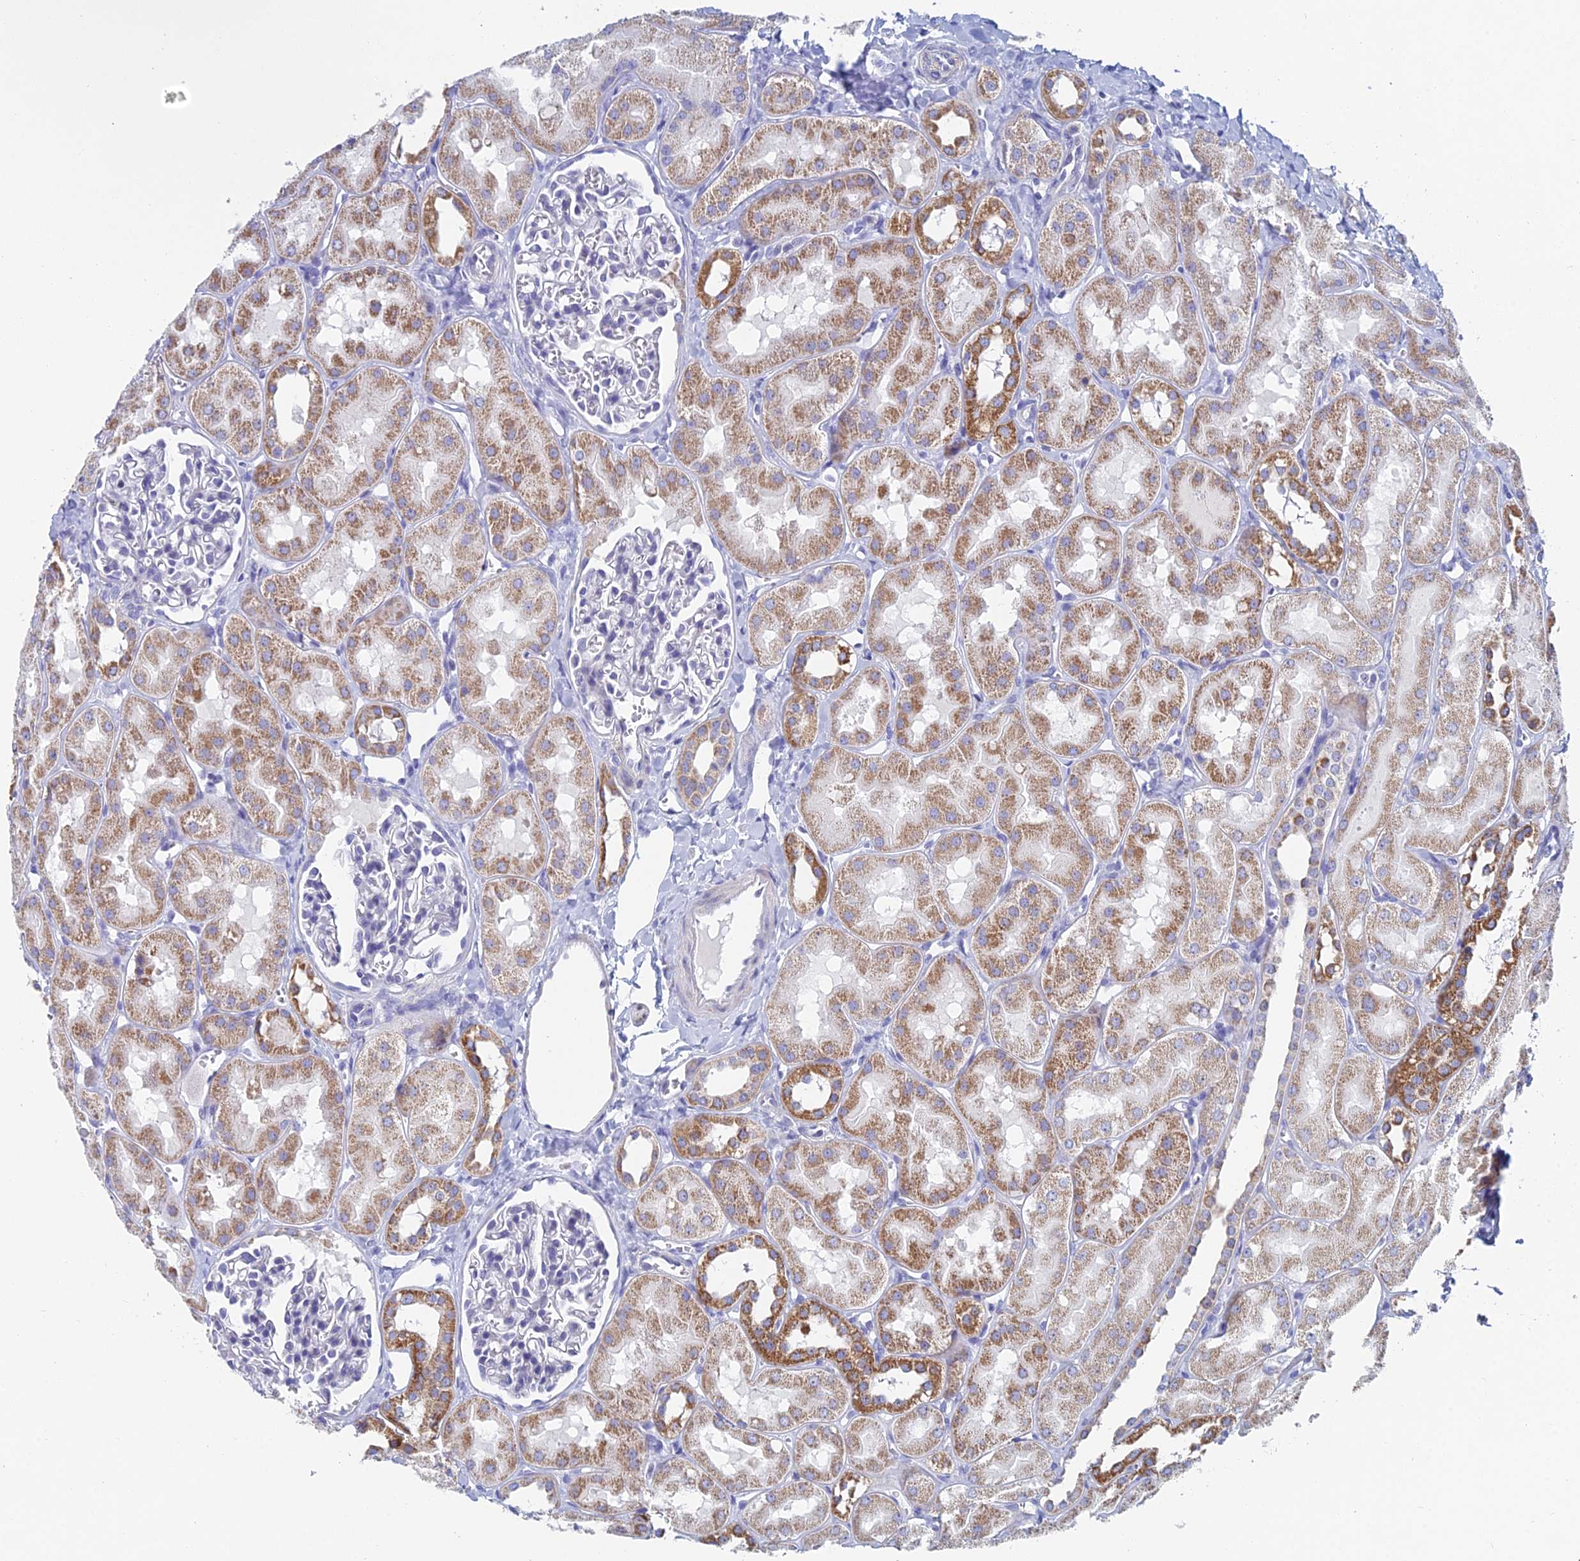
{"staining": {"intensity": "negative", "quantity": "none", "location": "none"}, "tissue": "kidney", "cell_type": "Cells in glomeruli", "image_type": "normal", "snomed": [{"axis": "morphology", "description": "Normal tissue, NOS"}, {"axis": "topography", "description": "Kidney"}, {"axis": "topography", "description": "Urinary bladder"}], "caption": "Cells in glomeruli are negative for brown protein staining in benign kidney. (Stains: DAB (3,3'-diaminobenzidine) immunohistochemistry with hematoxylin counter stain, Microscopy: brightfield microscopy at high magnification).", "gene": "ACSM1", "patient": {"sex": "male", "age": 16}}